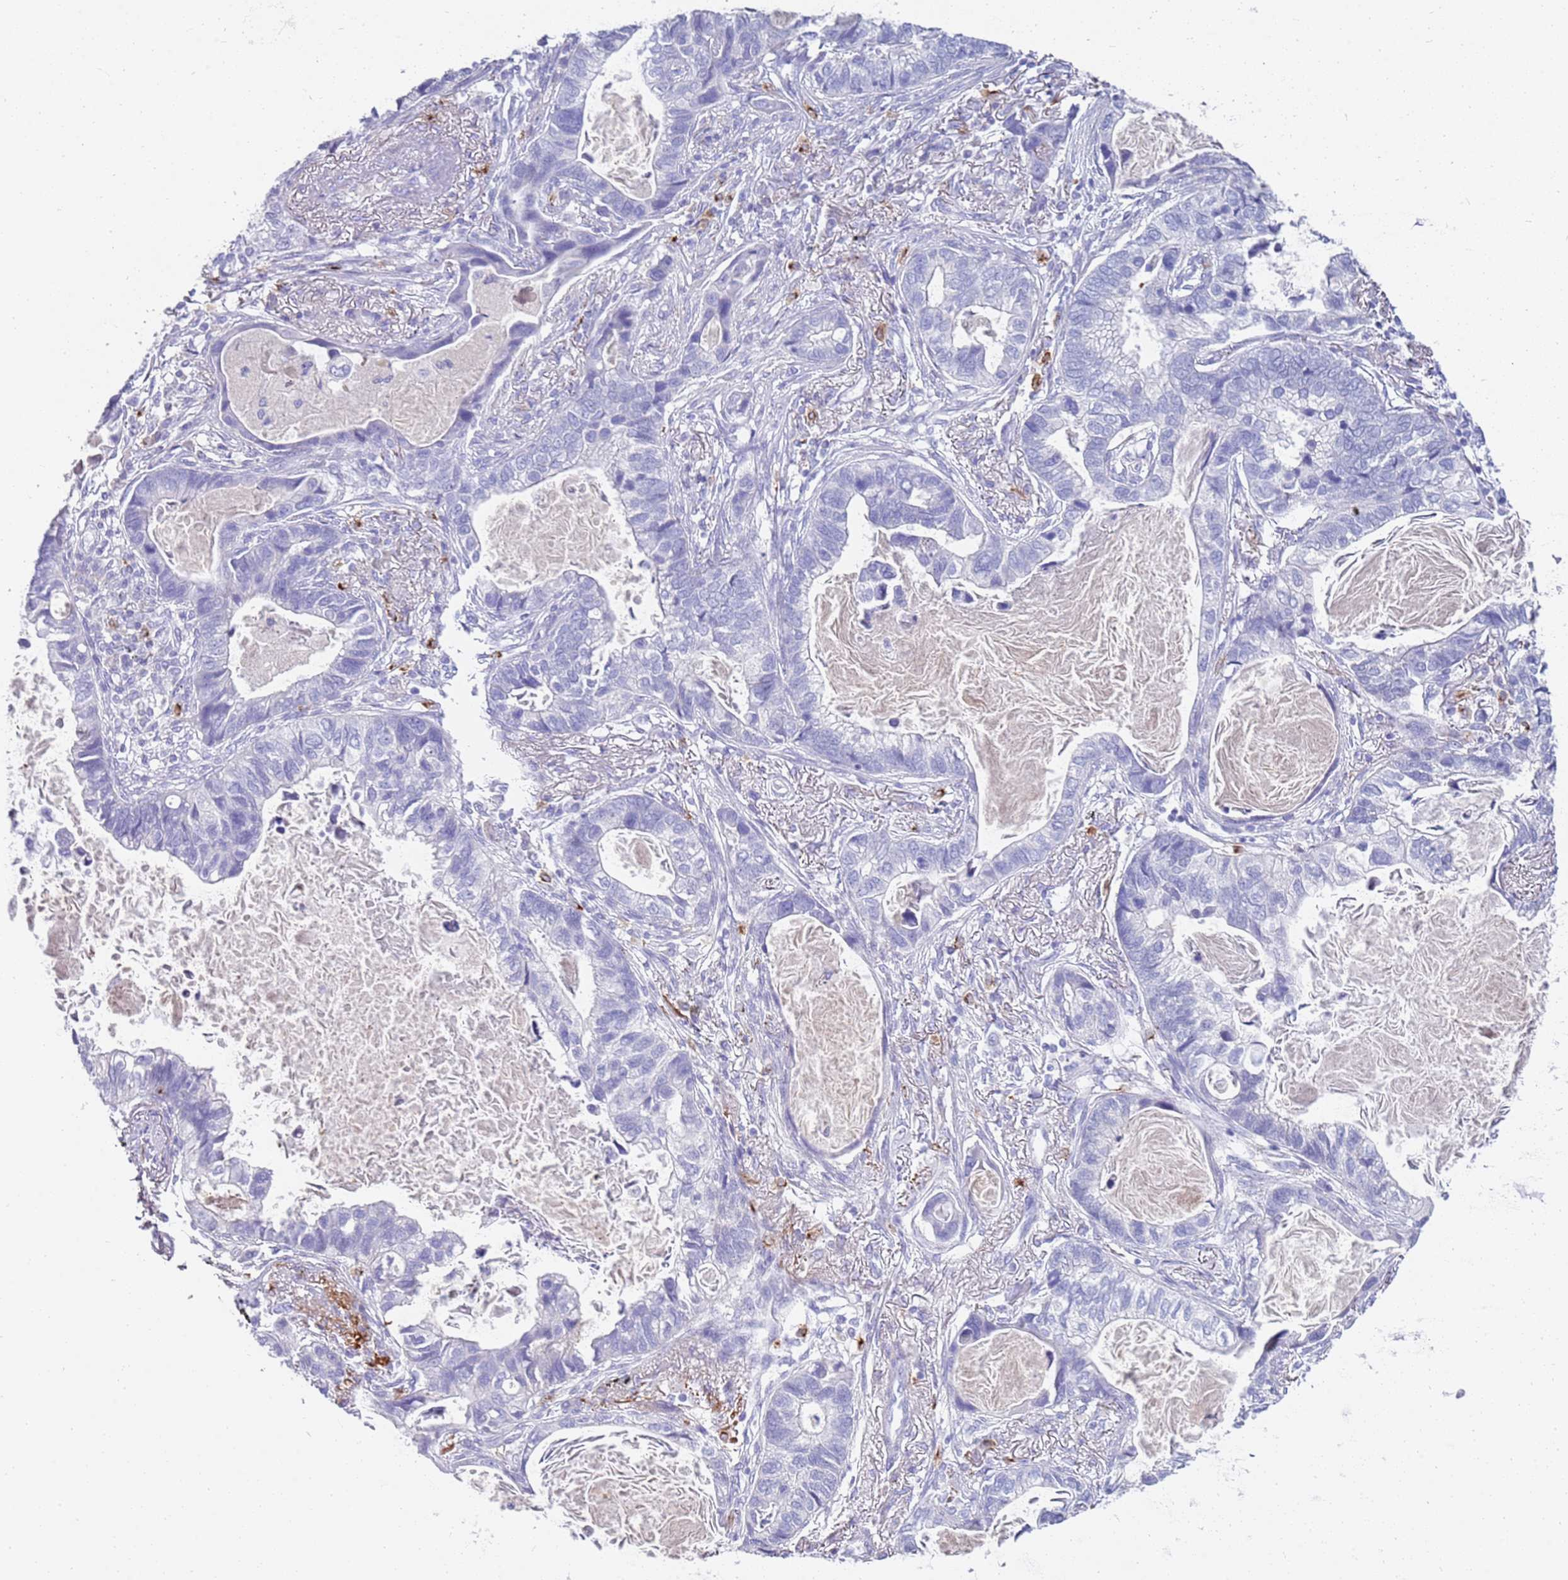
{"staining": {"intensity": "negative", "quantity": "none", "location": "none"}, "tissue": "lung cancer", "cell_type": "Tumor cells", "image_type": "cancer", "snomed": [{"axis": "morphology", "description": "Adenocarcinoma, NOS"}, {"axis": "topography", "description": "Lung"}], "caption": "IHC photomicrograph of human lung adenocarcinoma stained for a protein (brown), which exhibits no staining in tumor cells.", "gene": "EVPLL", "patient": {"sex": "male", "age": 67}}